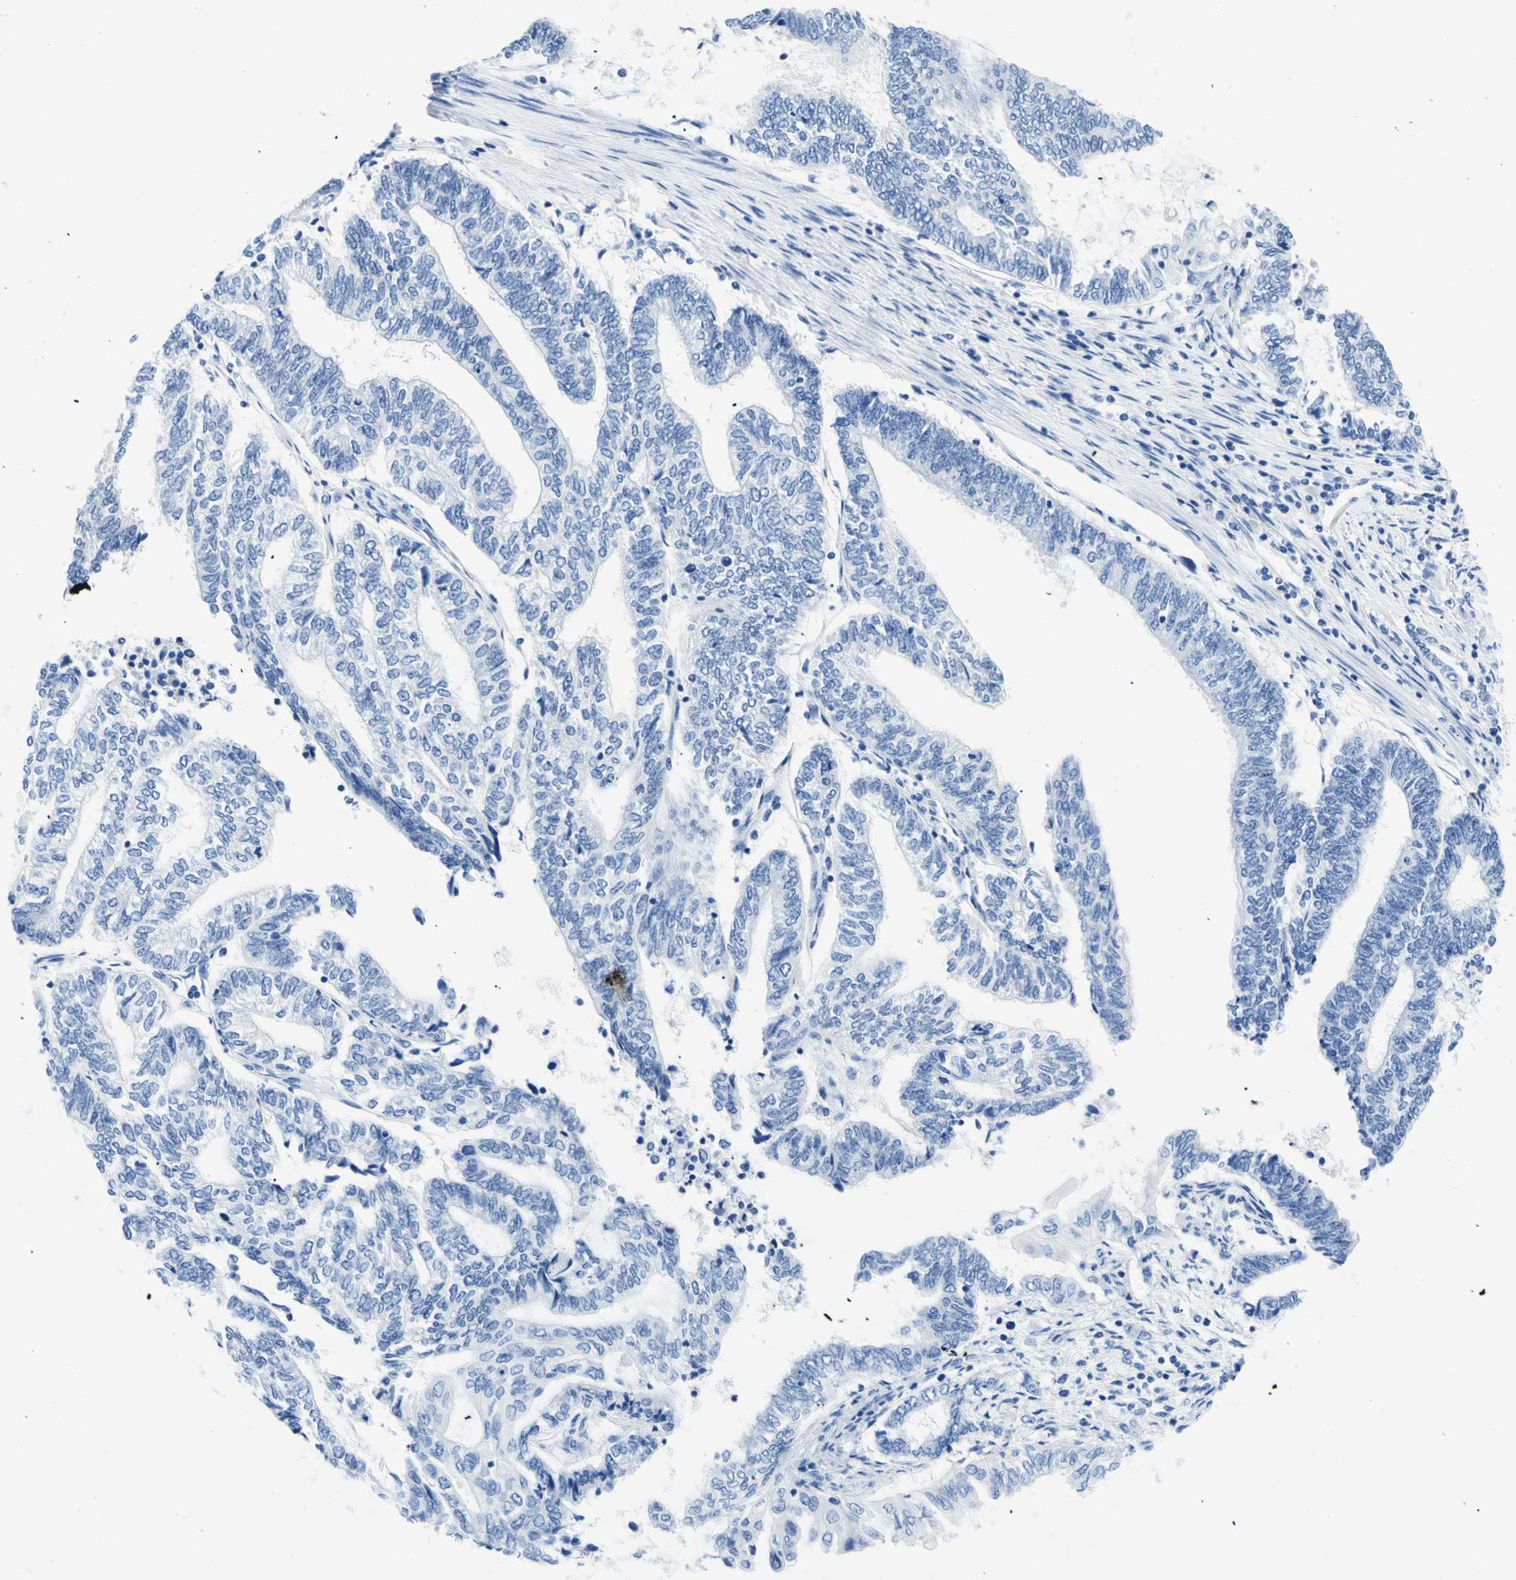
{"staining": {"intensity": "negative", "quantity": "none", "location": "none"}, "tissue": "endometrial cancer", "cell_type": "Tumor cells", "image_type": "cancer", "snomed": [{"axis": "morphology", "description": "Adenocarcinoma, NOS"}, {"axis": "topography", "description": "Uterus"}, {"axis": "topography", "description": "Endometrium"}], "caption": "This is an immunohistochemistry photomicrograph of human endometrial cancer (adenocarcinoma). There is no expression in tumor cells.", "gene": "MYH2", "patient": {"sex": "female", "age": 70}}